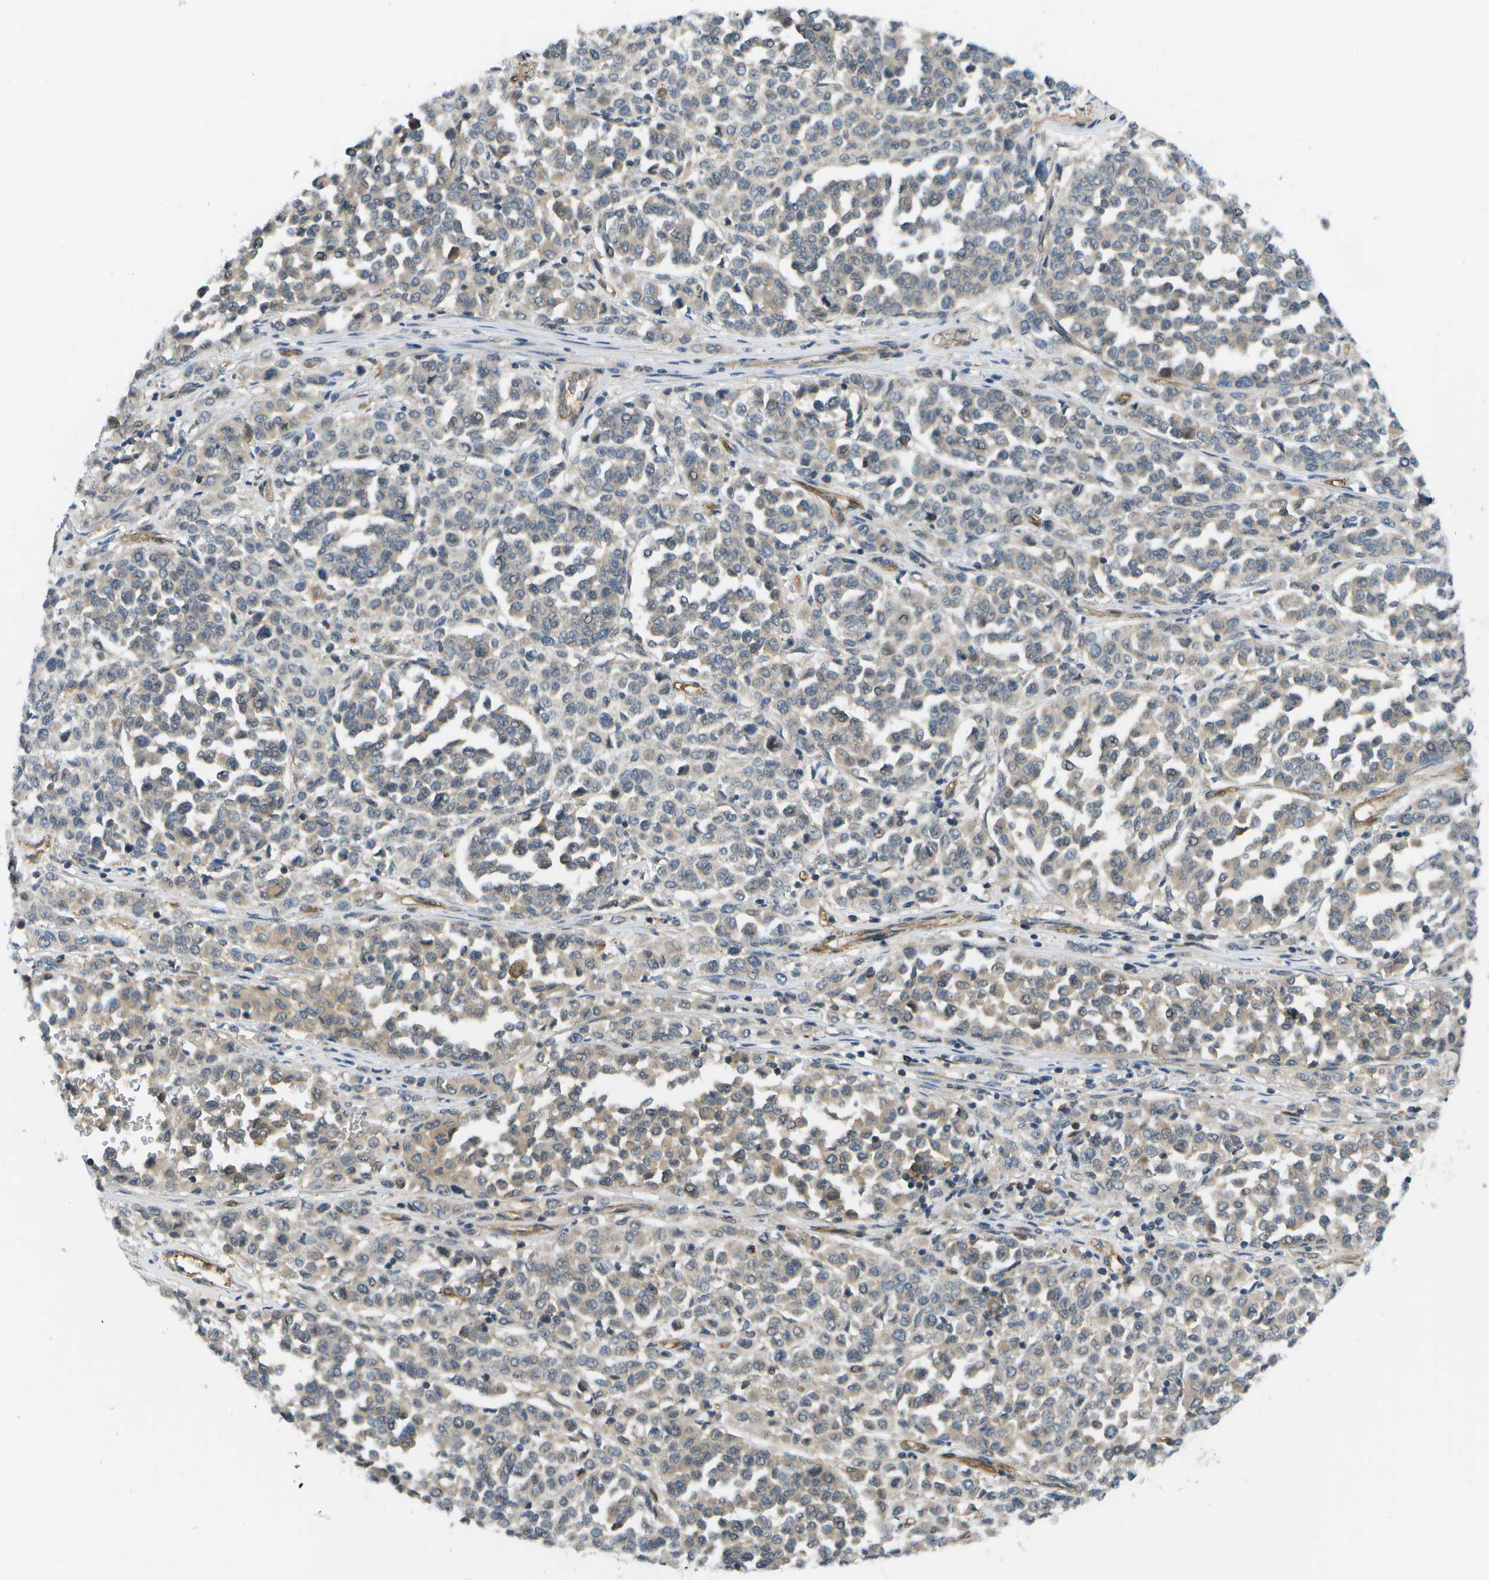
{"staining": {"intensity": "weak", "quantity": "25%-75%", "location": "cytoplasmic/membranous"}, "tissue": "melanoma", "cell_type": "Tumor cells", "image_type": "cancer", "snomed": [{"axis": "morphology", "description": "Malignant melanoma, Metastatic site"}, {"axis": "topography", "description": "Pancreas"}], "caption": "Melanoma stained for a protein (brown) displays weak cytoplasmic/membranous positive positivity in approximately 25%-75% of tumor cells.", "gene": "KIAA0040", "patient": {"sex": "female", "age": 30}}